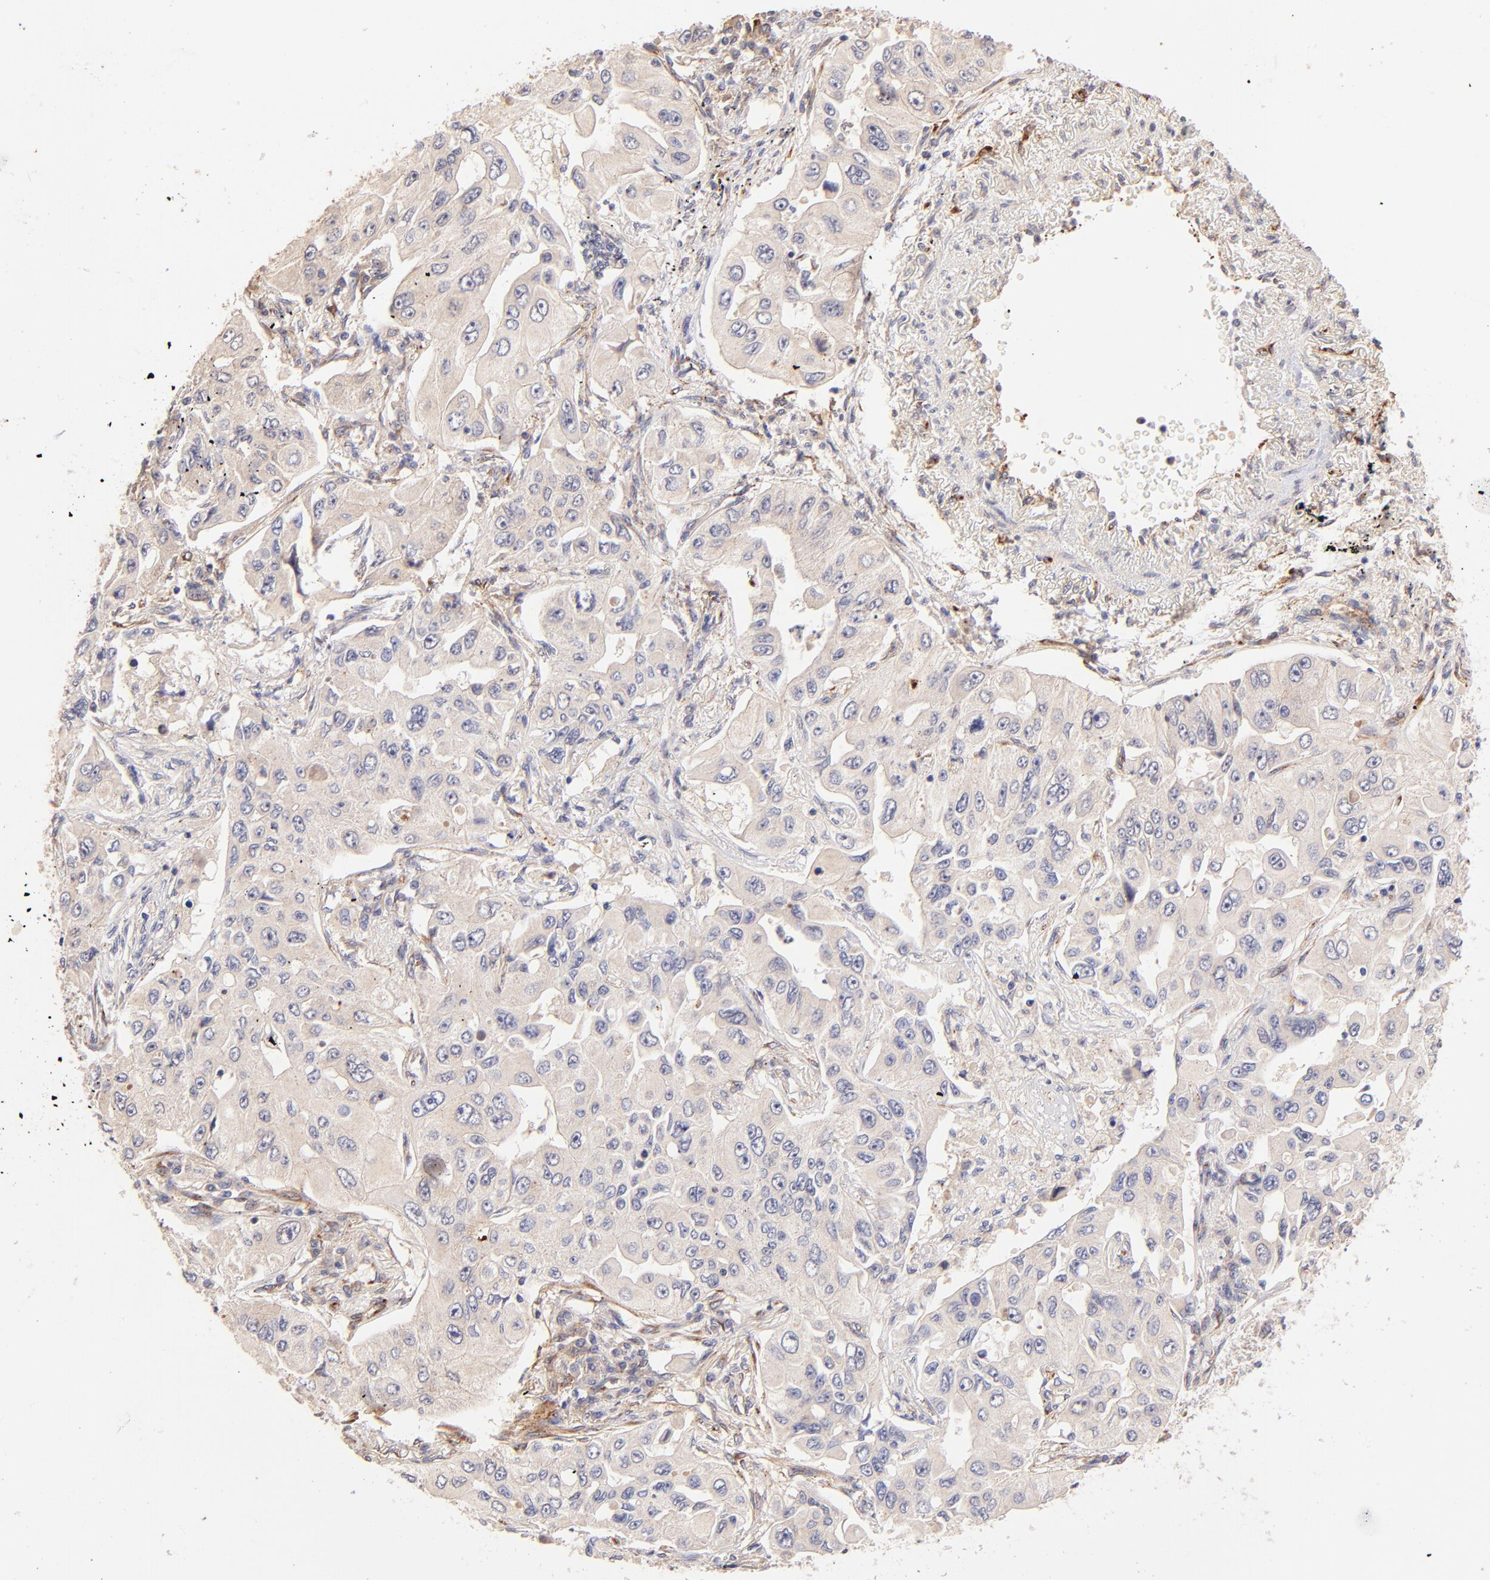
{"staining": {"intensity": "negative", "quantity": "none", "location": "none"}, "tissue": "lung cancer", "cell_type": "Tumor cells", "image_type": "cancer", "snomed": [{"axis": "morphology", "description": "Adenocarcinoma, NOS"}, {"axis": "topography", "description": "Lung"}], "caption": "This histopathology image is of adenocarcinoma (lung) stained with immunohistochemistry (IHC) to label a protein in brown with the nuclei are counter-stained blue. There is no positivity in tumor cells.", "gene": "SPARC", "patient": {"sex": "male", "age": 84}}